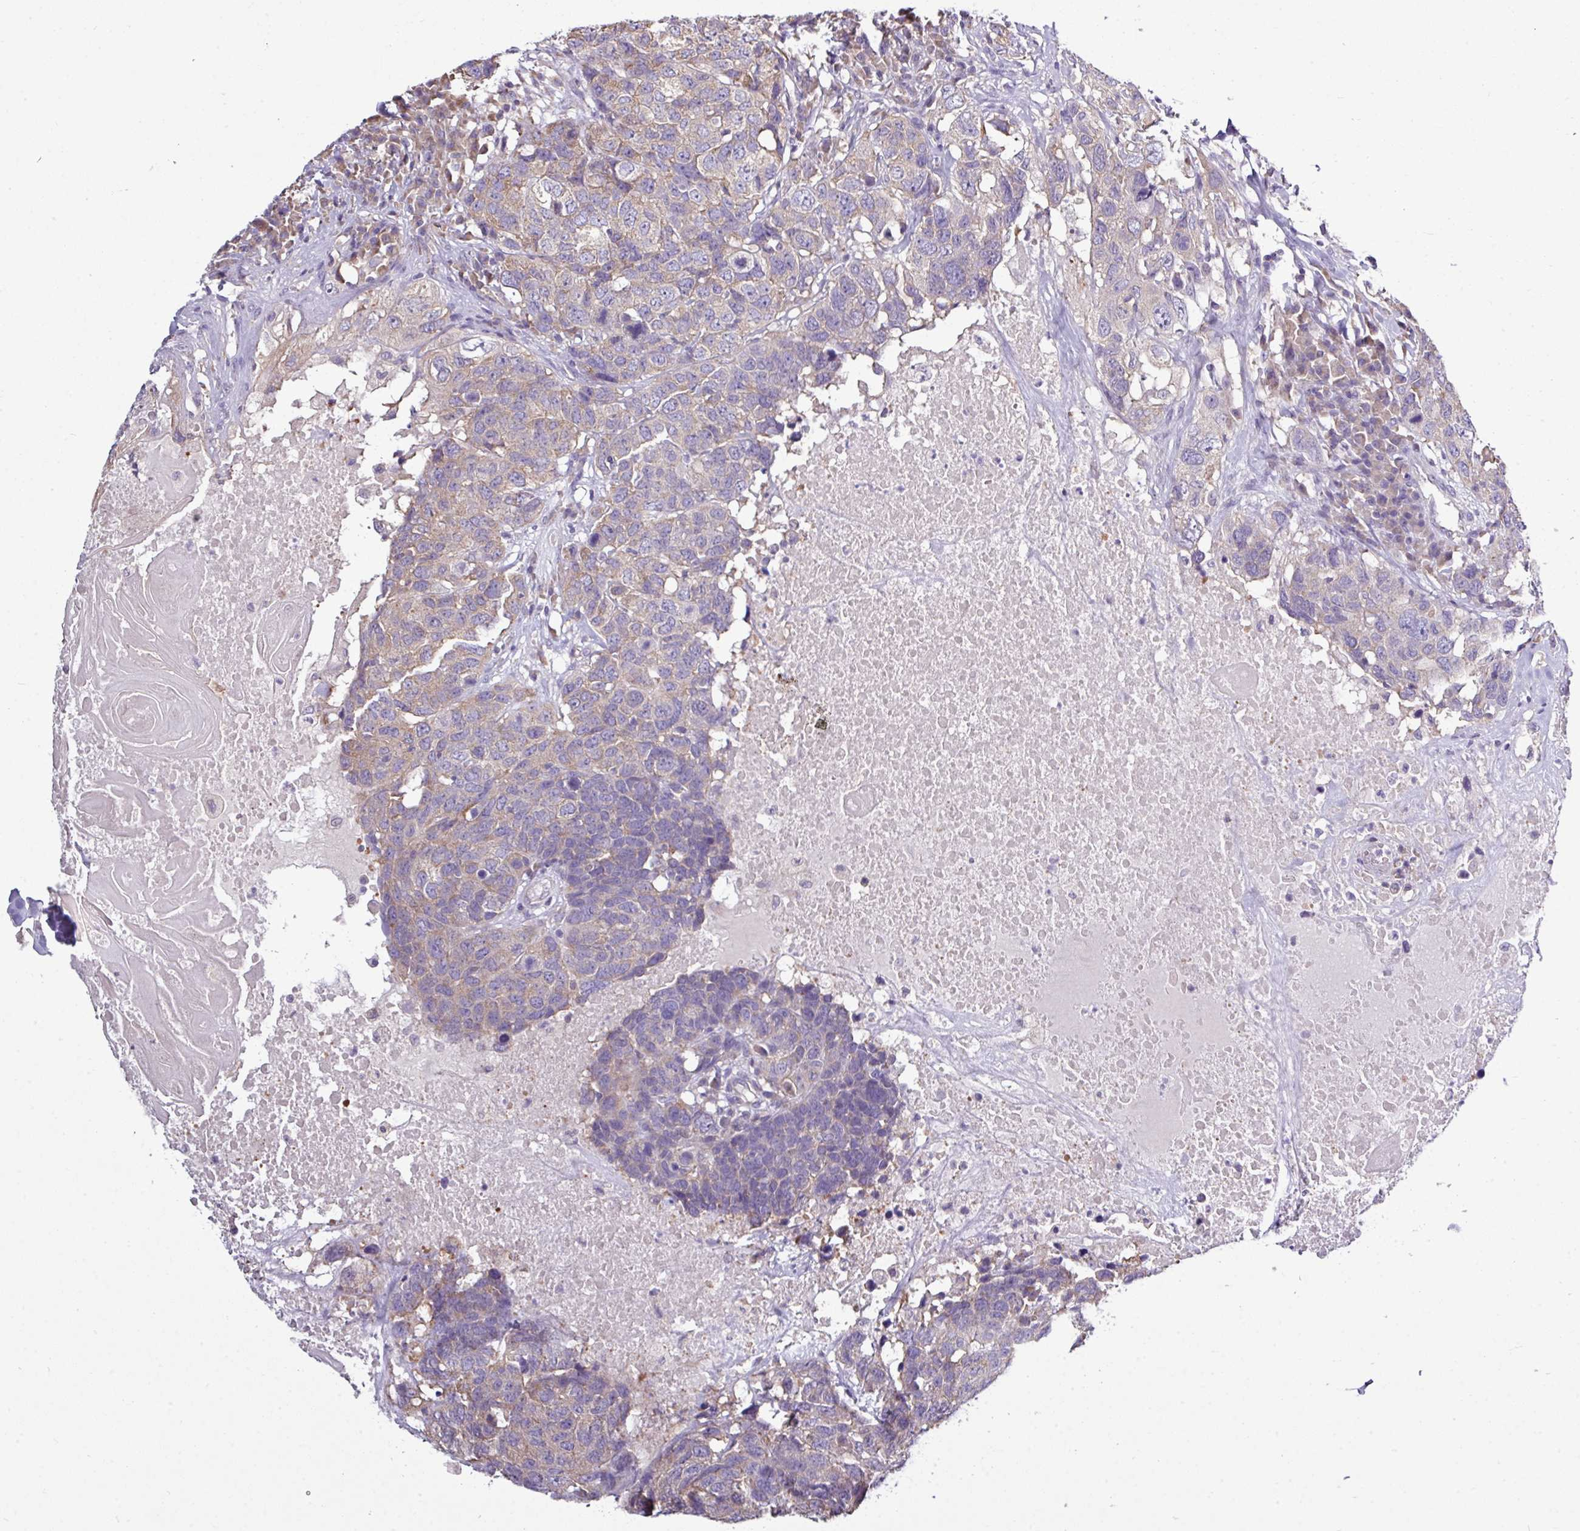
{"staining": {"intensity": "weak", "quantity": "25%-75%", "location": "cytoplasmic/membranous"}, "tissue": "head and neck cancer", "cell_type": "Tumor cells", "image_type": "cancer", "snomed": [{"axis": "morphology", "description": "Squamous cell carcinoma, NOS"}, {"axis": "topography", "description": "Head-Neck"}], "caption": "Protein expression analysis of human head and neck squamous cell carcinoma reveals weak cytoplasmic/membranous positivity in about 25%-75% of tumor cells. Using DAB (brown) and hematoxylin (blue) stains, captured at high magnification using brightfield microscopy.", "gene": "AGAP5", "patient": {"sex": "male", "age": 66}}